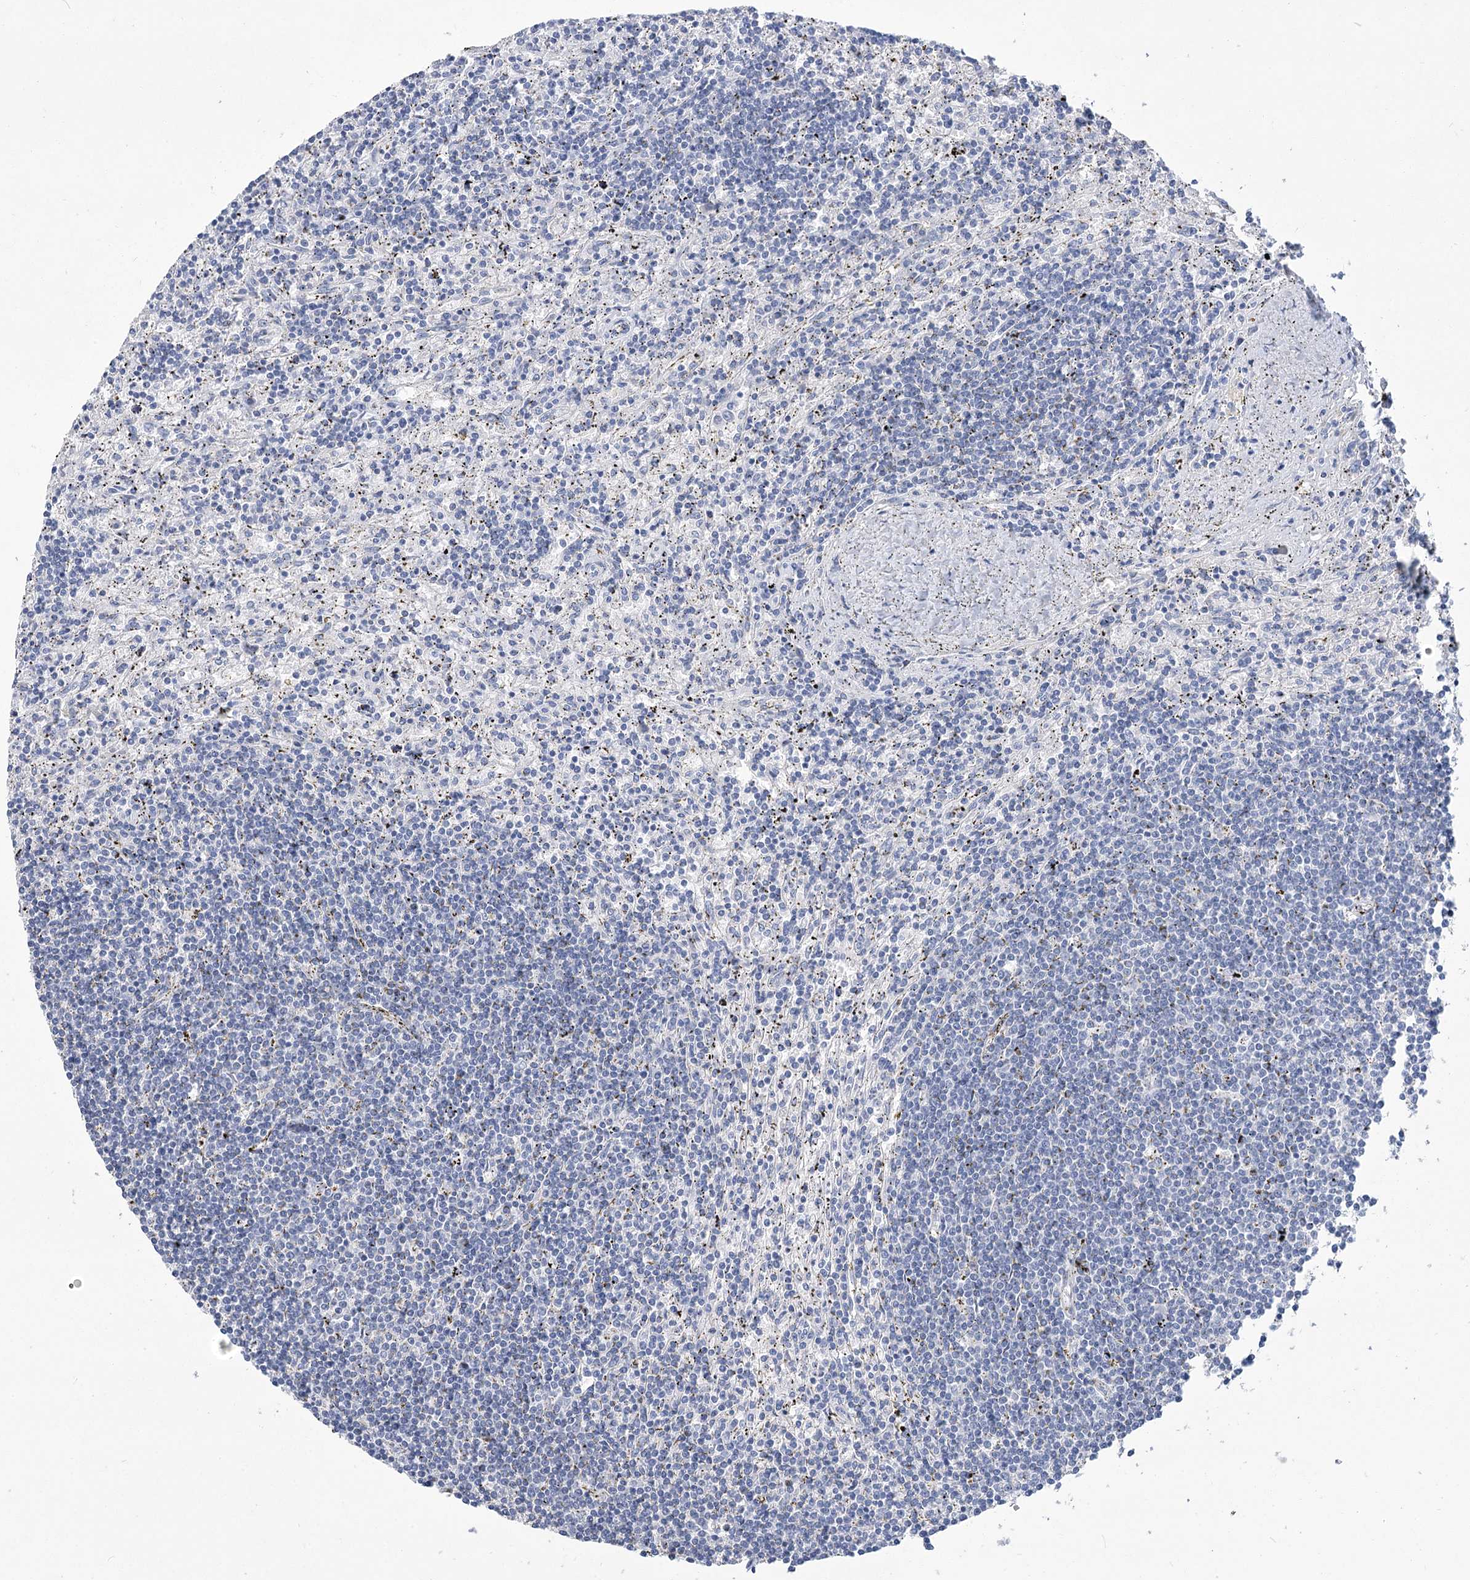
{"staining": {"intensity": "negative", "quantity": "none", "location": "none"}, "tissue": "lymphoma", "cell_type": "Tumor cells", "image_type": "cancer", "snomed": [{"axis": "morphology", "description": "Malignant lymphoma, non-Hodgkin's type, Low grade"}, {"axis": "topography", "description": "Spleen"}], "caption": "Lymphoma was stained to show a protein in brown. There is no significant expression in tumor cells. (DAB IHC with hematoxylin counter stain).", "gene": "SLC9A3", "patient": {"sex": "male", "age": 76}}